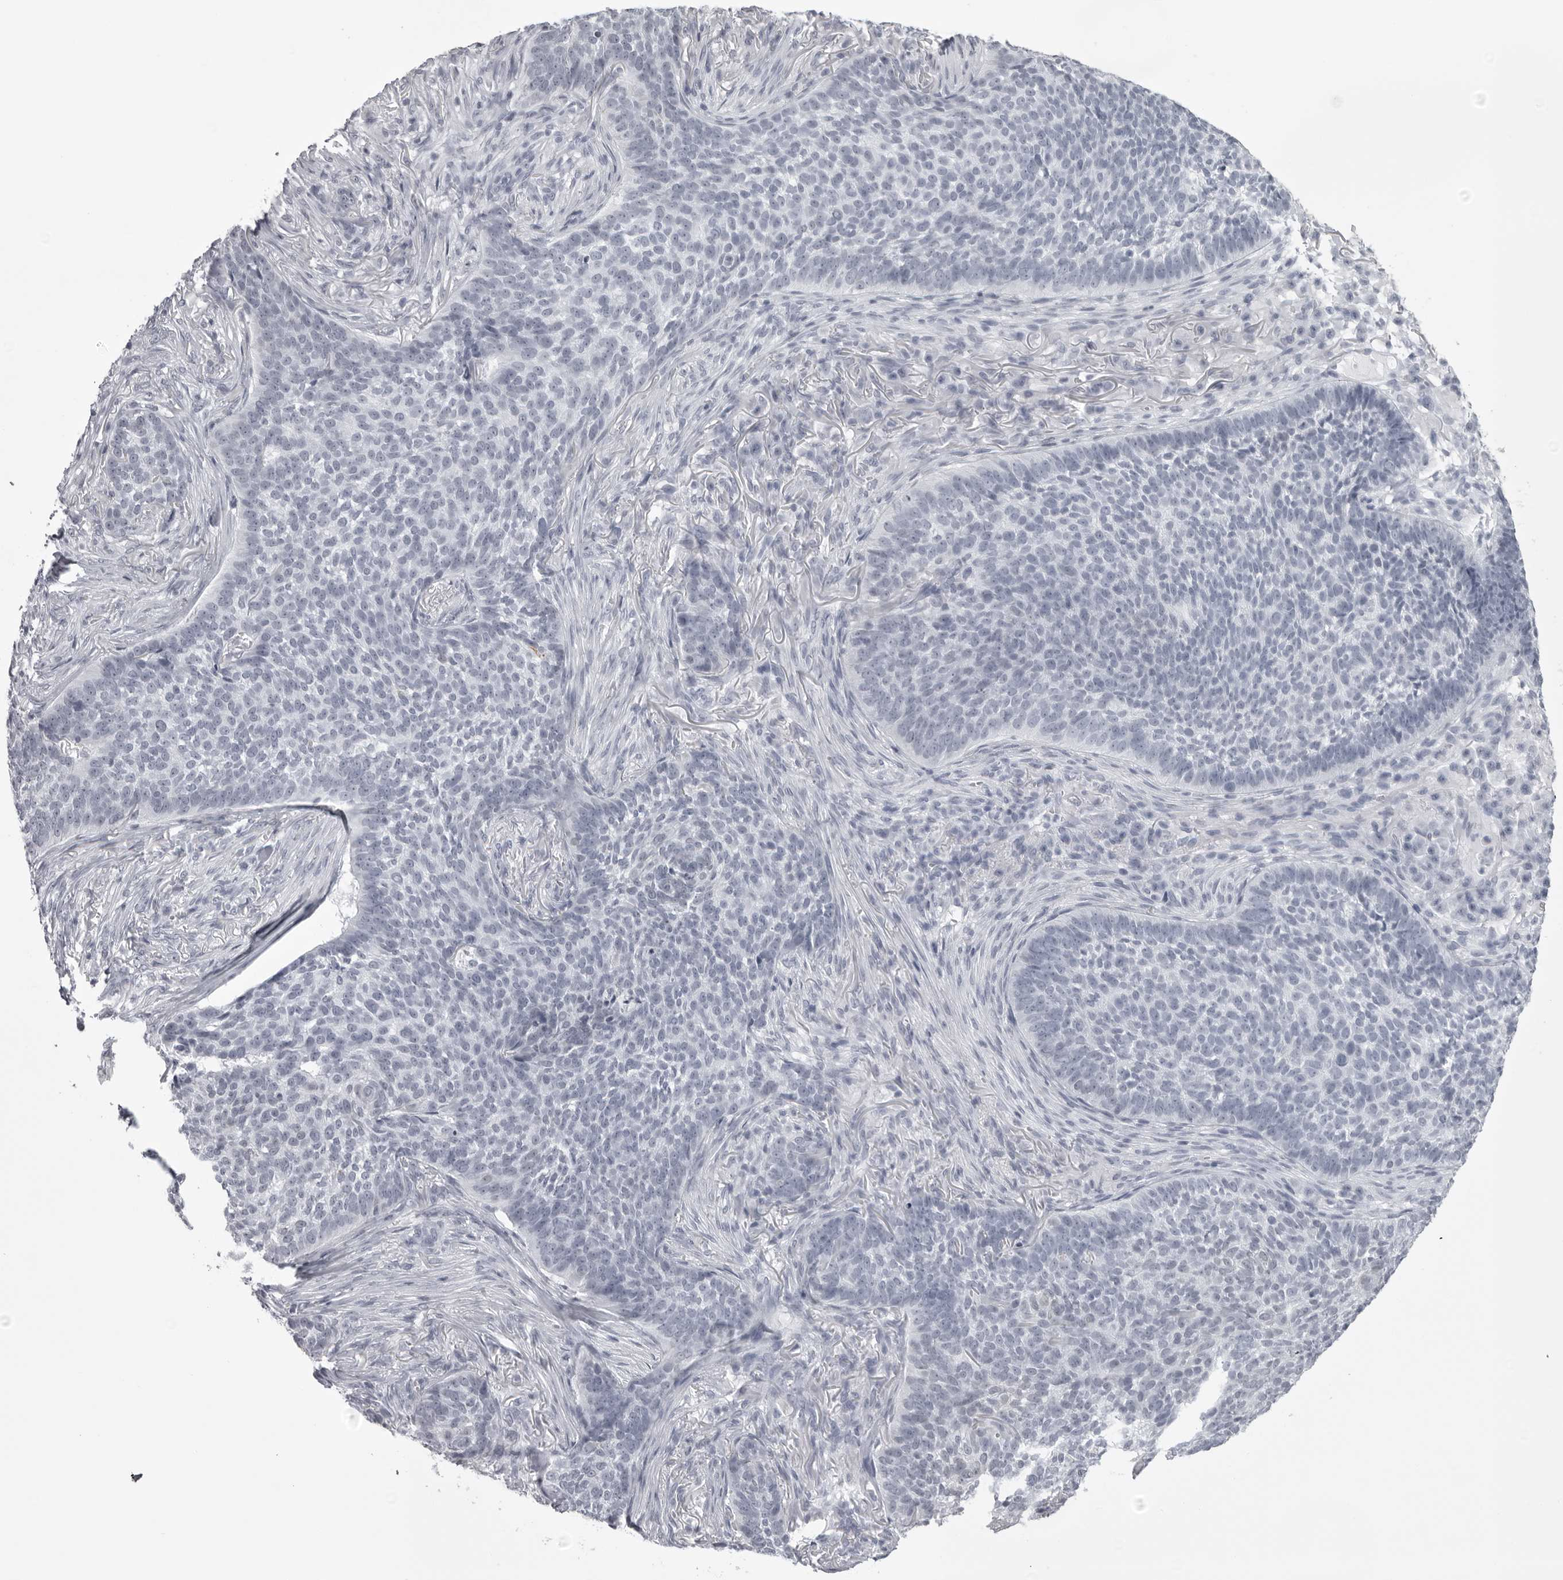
{"staining": {"intensity": "negative", "quantity": "none", "location": "none"}, "tissue": "skin cancer", "cell_type": "Tumor cells", "image_type": "cancer", "snomed": [{"axis": "morphology", "description": "Basal cell carcinoma"}, {"axis": "topography", "description": "Skin"}], "caption": "The photomicrograph reveals no staining of tumor cells in basal cell carcinoma (skin).", "gene": "UROD", "patient": {"sex": "male", "age": 85}}